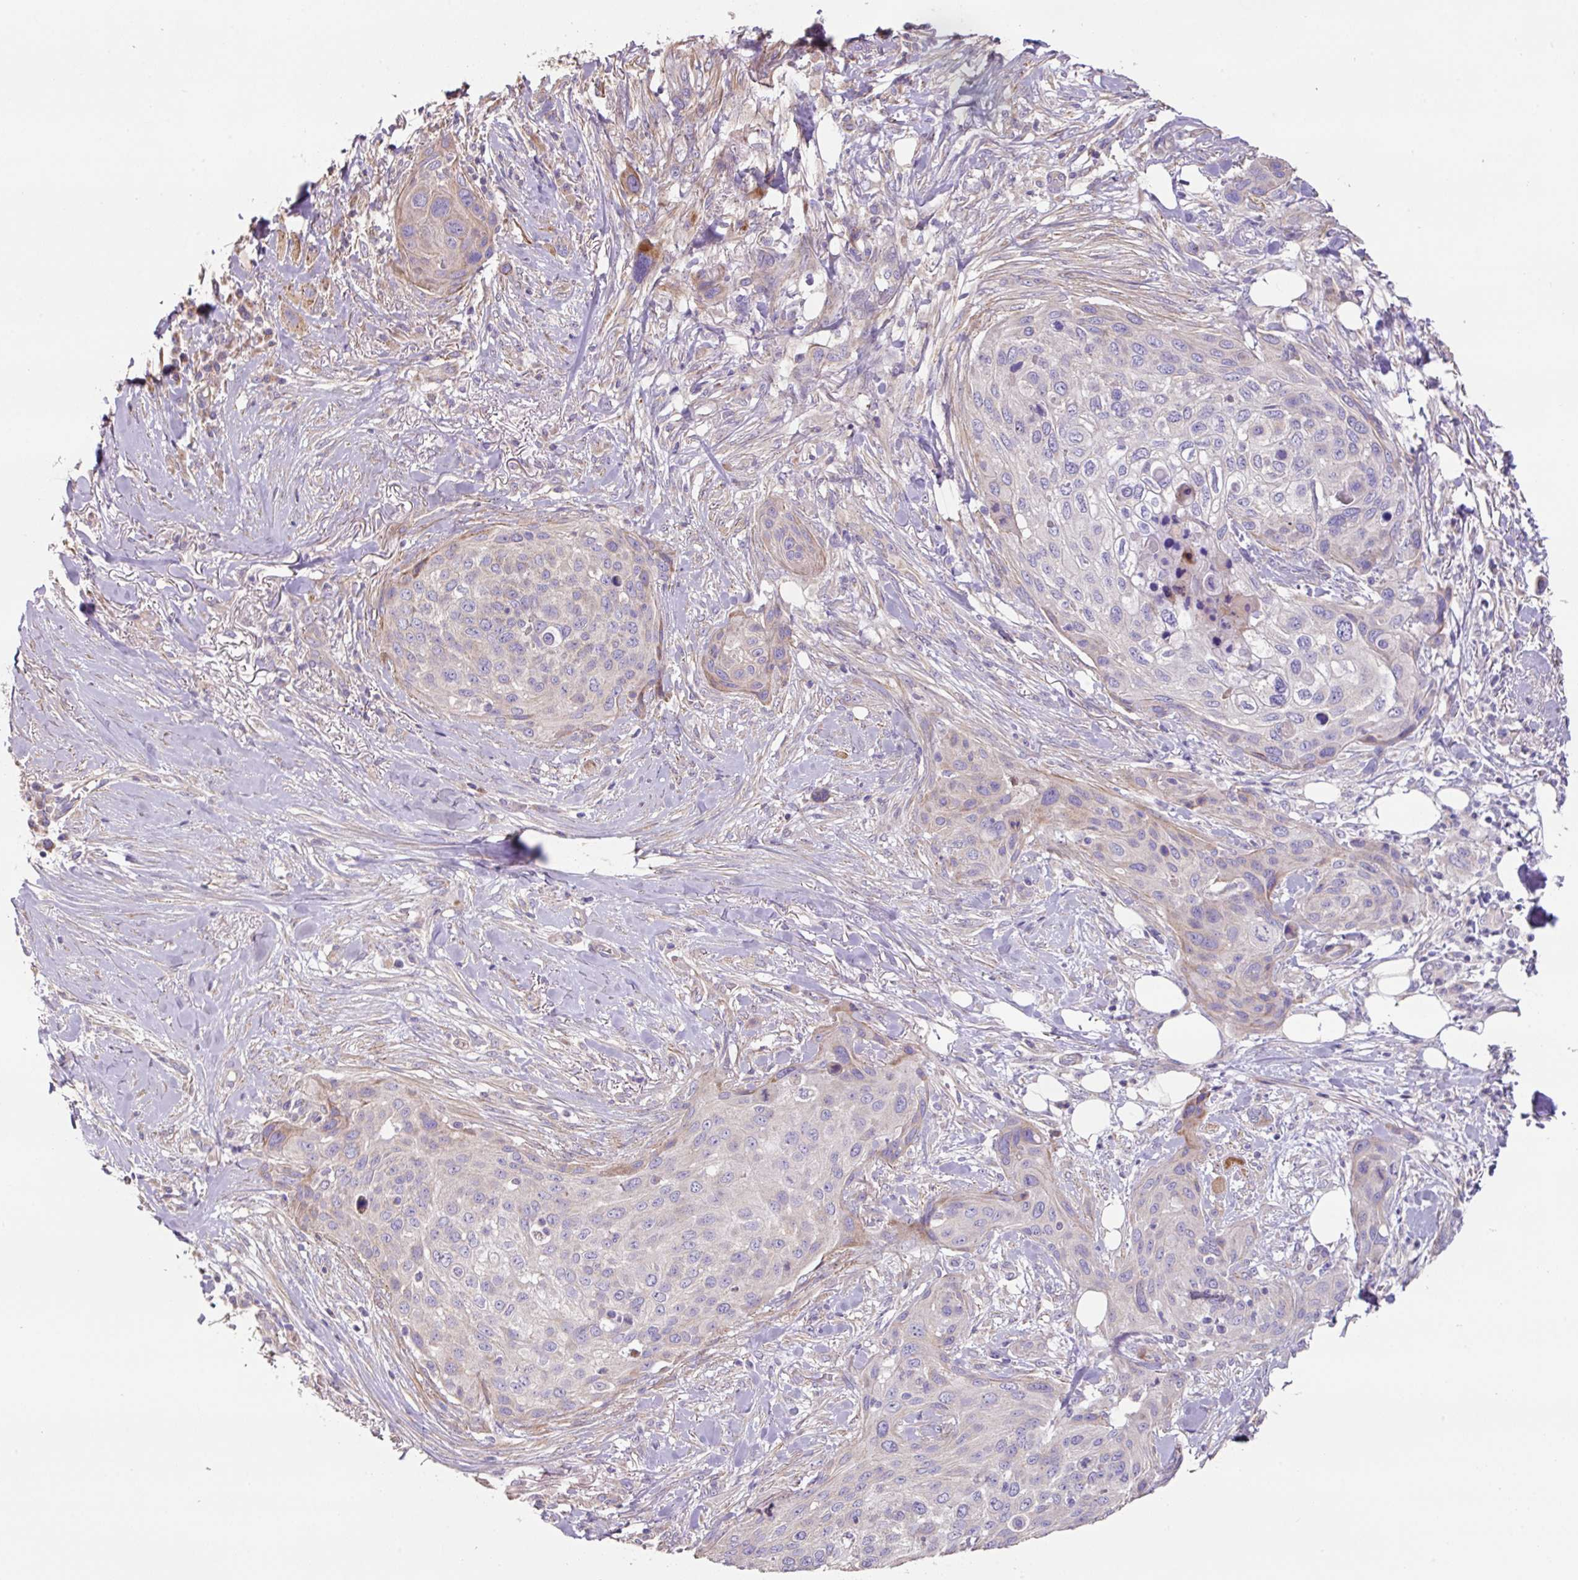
{"staining": {"intensity": "negative", "quantity": "none", "location": "none"}, "tissue": "skin cancer", "cell_type": "Tumor cells", "image_type": "cancer", "snomed": [{"axis": "morphology", "description": "Squamous cell carcinoma, NOS"}, {"axis": "topography", "description": "Skin"}], "caption": "There is no significant expression in tumor cells of squamous cell carcinoma (skin).", "gene": "MRRF", "patient": {"sex": "female", "age": 87}}